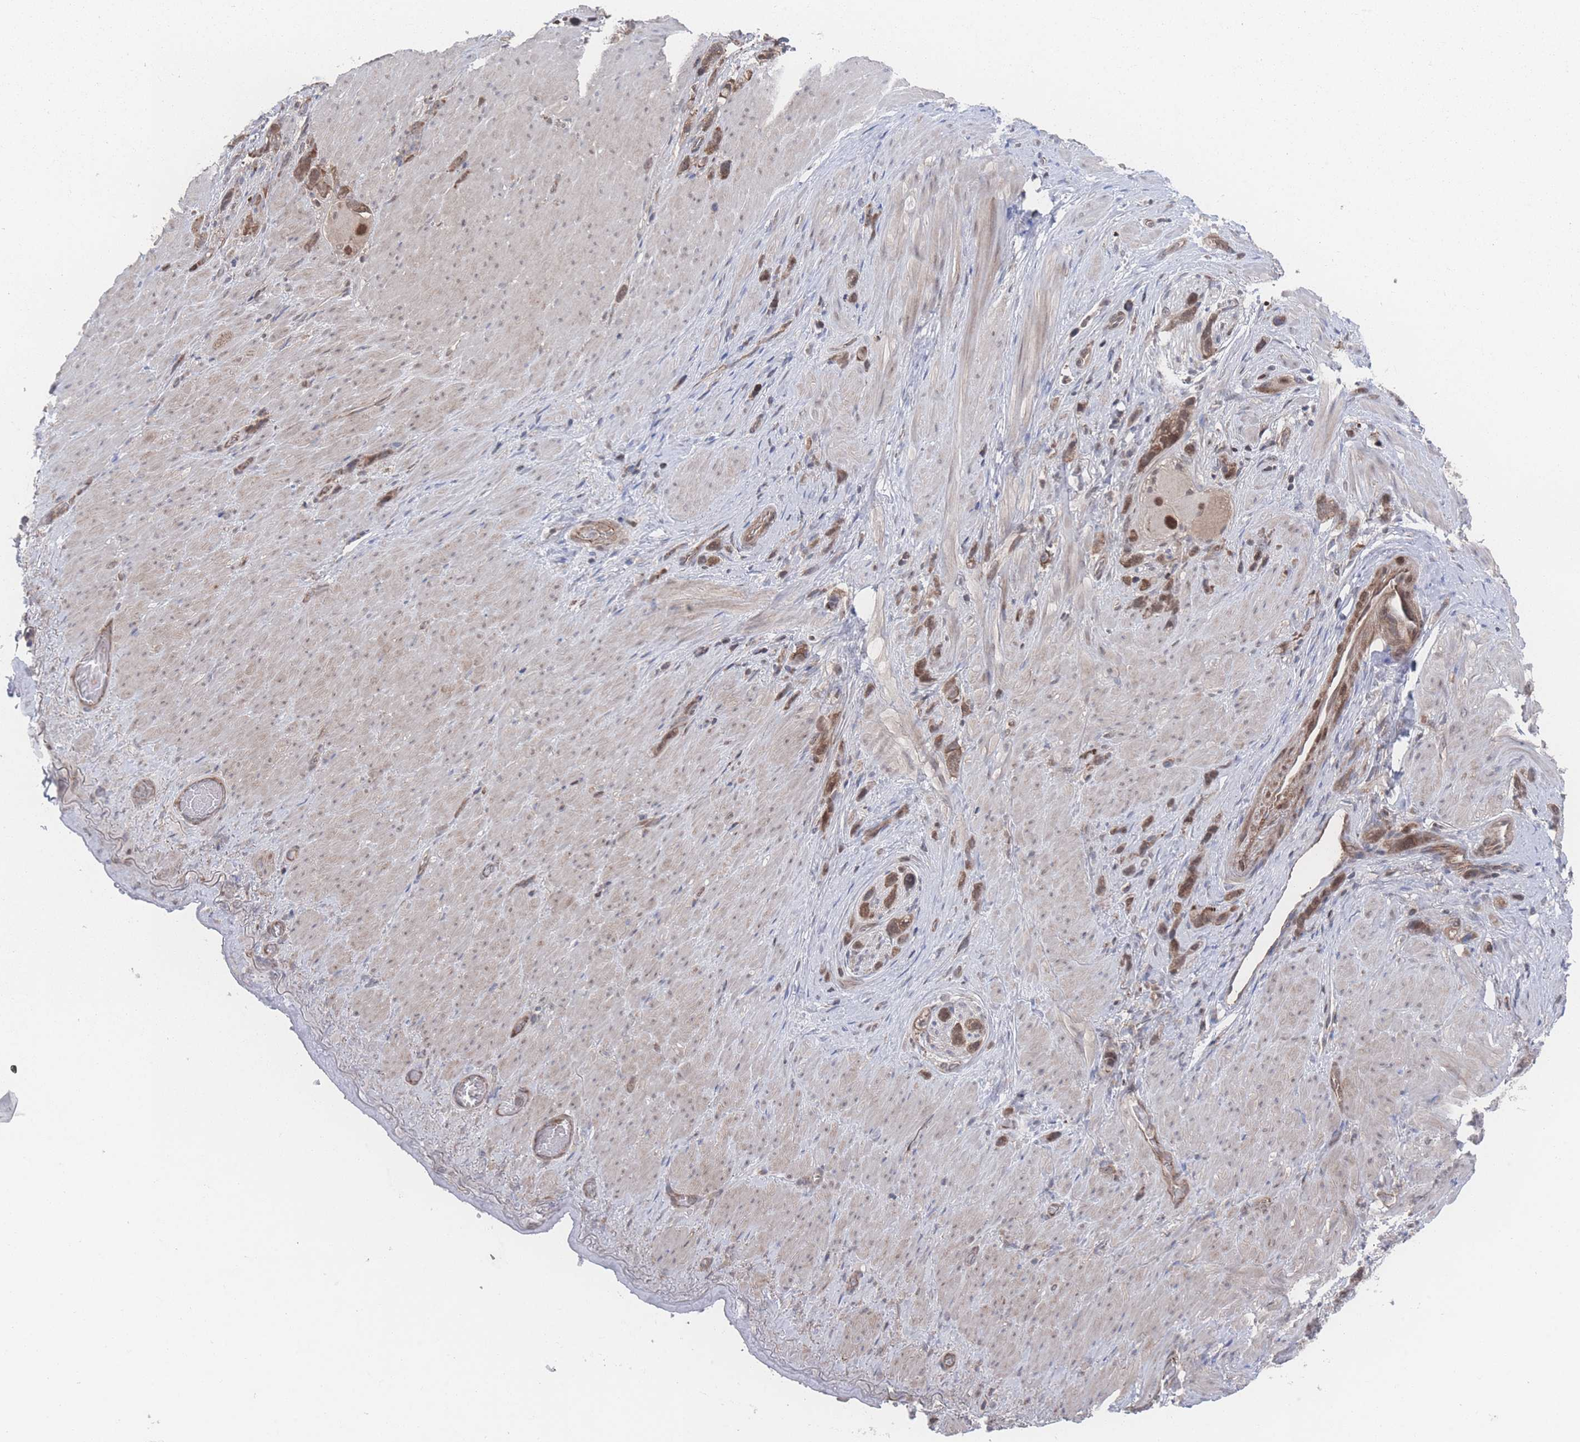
{"staining": {"intensity": "strong", "quantity": ">75%", "location": "nuclear"}, "tissue": "stomach cancer", "cell_type": "Tumor cells", "image_type": "cancer", "snomed": [{"axis": "morphology", "description": "Adenocarcinoma, NOS"}, {"axis": "topography", "description": "Stomach"}], "caption": "Immunohistochemical staining of adenocarcinoma (stomach) exhibits high levels of strong nuclear positivity in about >75% of tumor cells.", "gene": "PSMA1", "patient": {"sex": "female", "age": 65}}